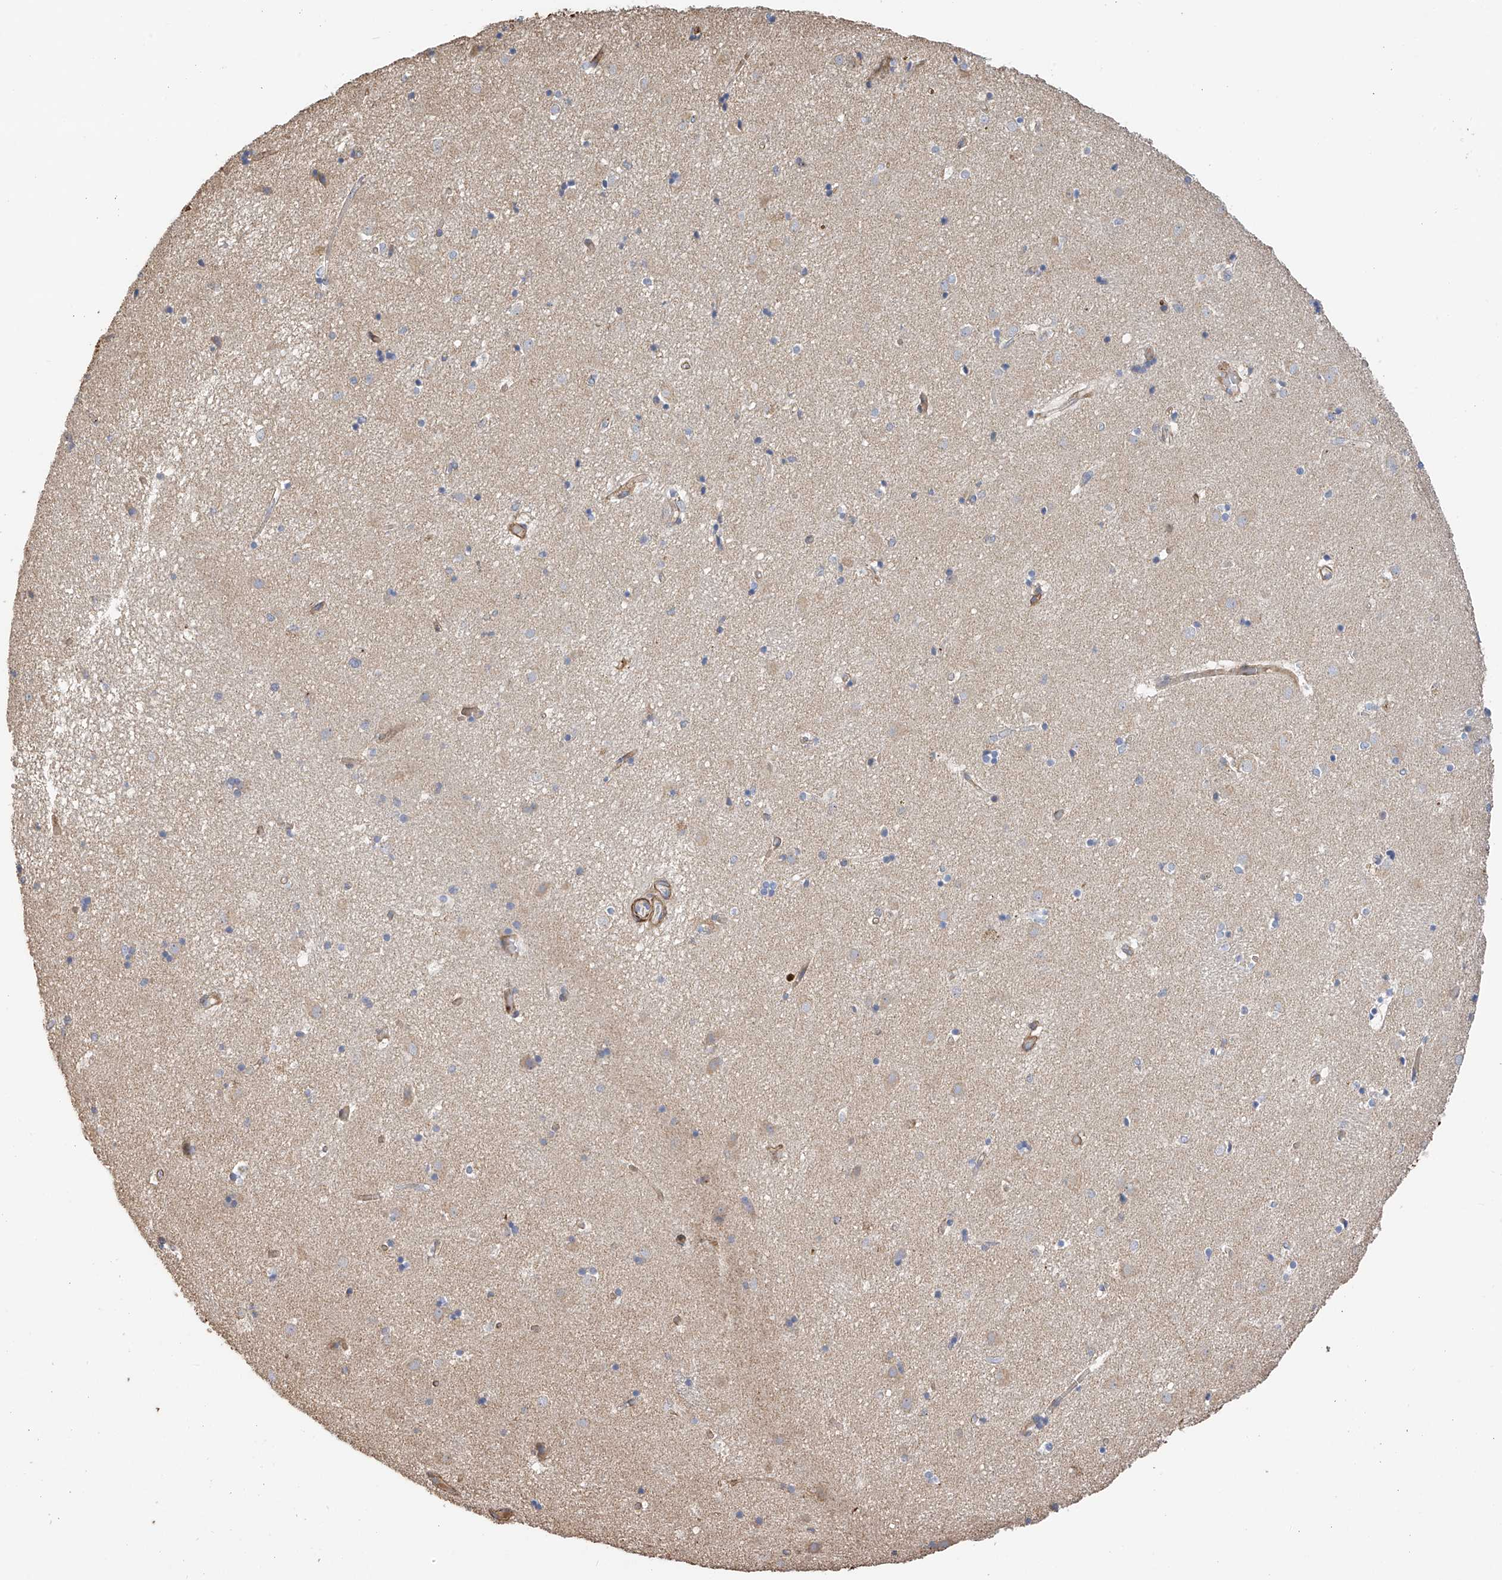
{"staining": {"intensity": "negative", "quantity": "none", "location": "none"}, "tissue": "caudate", "cell_type": "Glial cells", "image_type": "normal", "snomed": [{"axis": "morphology", "description": "Normal tissue, NOS"}, {"axis": "topography", "description": "Lateral ventricle wall"}], "caption": "IHC image of unremarkable caudate stained for a protein (brown), which exhibits no expression in glial cells.", "gene": "SLC43A3", "patient": {"sex": "male", "age": 70}}